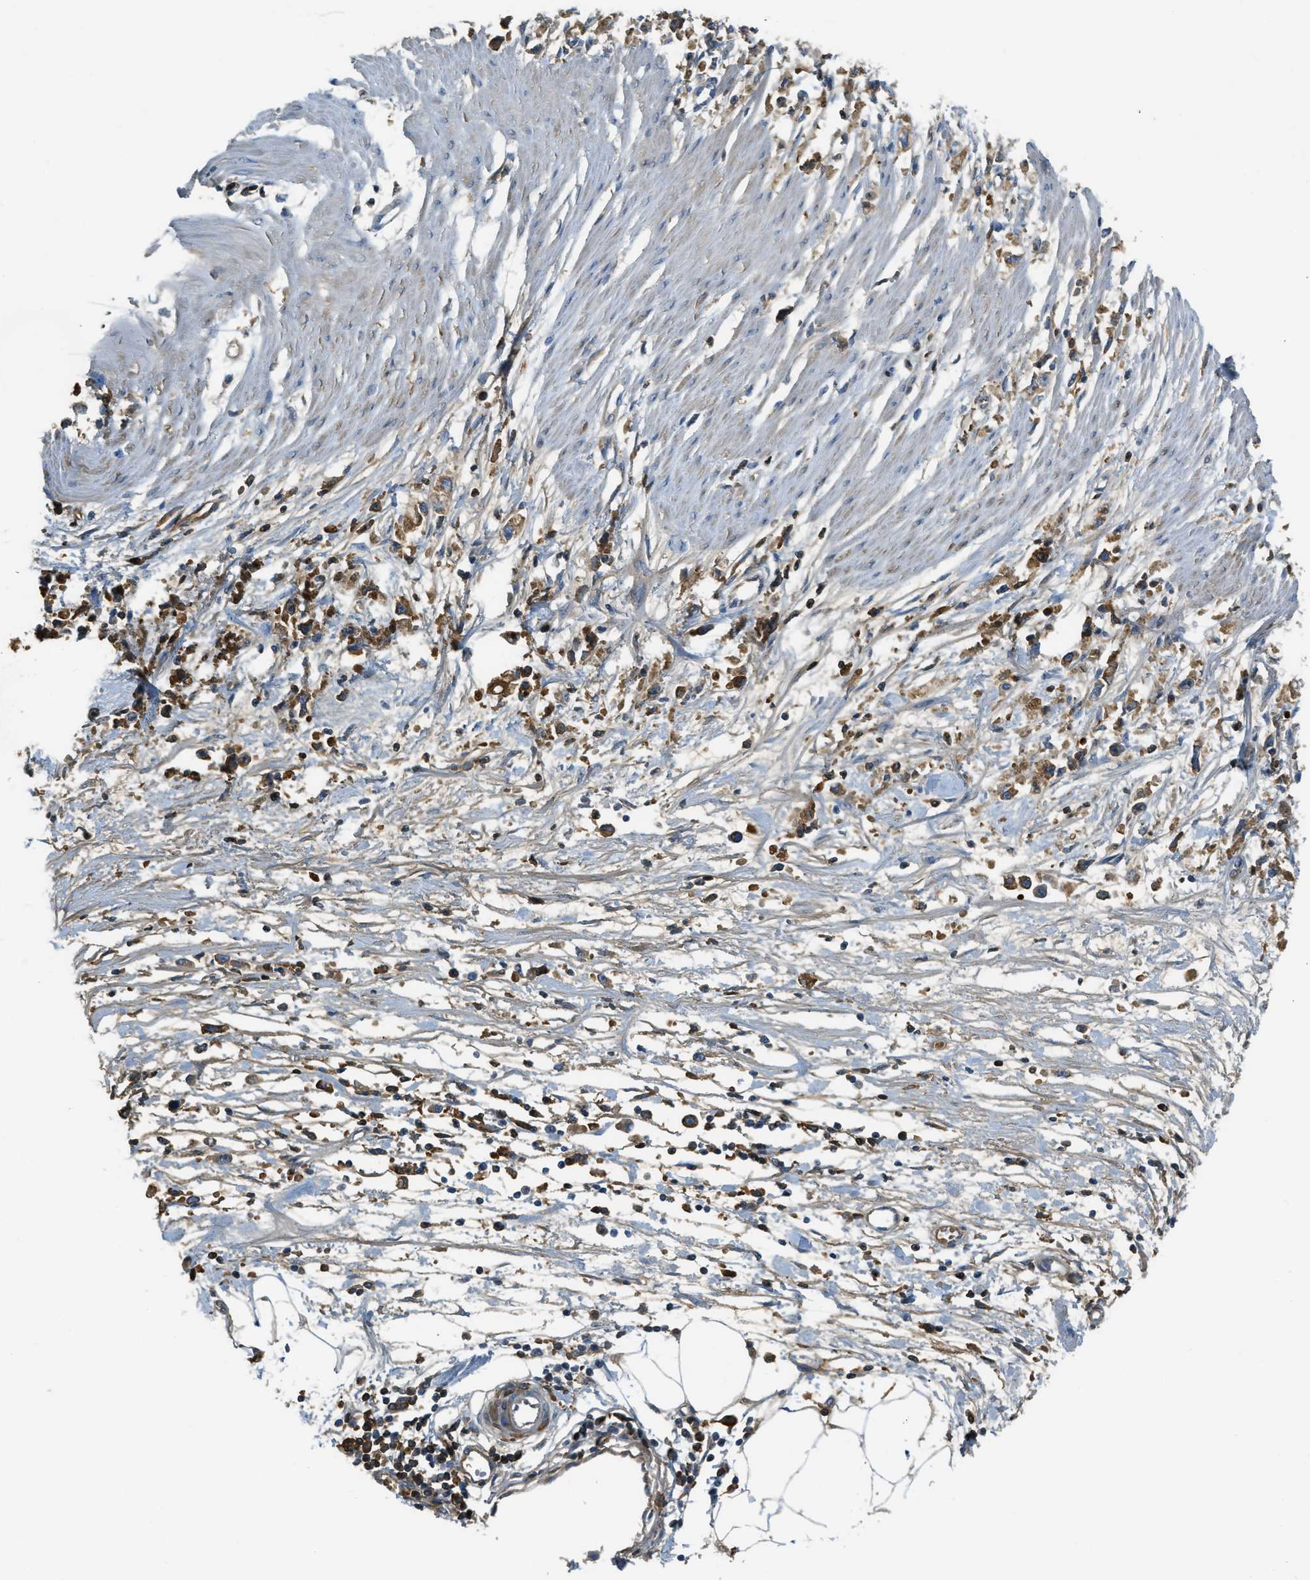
{"staining": {"intensity": "moderate", "quantity": ">75%", "location": "cytoplasmic/membranous"}, "tissue": "stomach cancer", "cell_type": "Tumor cells", "image_type": "cancer", "snomed": [{"axis": "morphology", "description": "Adenocarcinoma, NOS"}, {"axis": "topography", "description": "Stomach"}], "caption": "Stomach cancer (adenocarcinoma) stained for a protein (brown) shows moderate cytoplasmic/membranous positive staining in approximately >75% of tumor cells.", "gene": "PRTN3", "patient": {"sex": "female", "age": 59}}